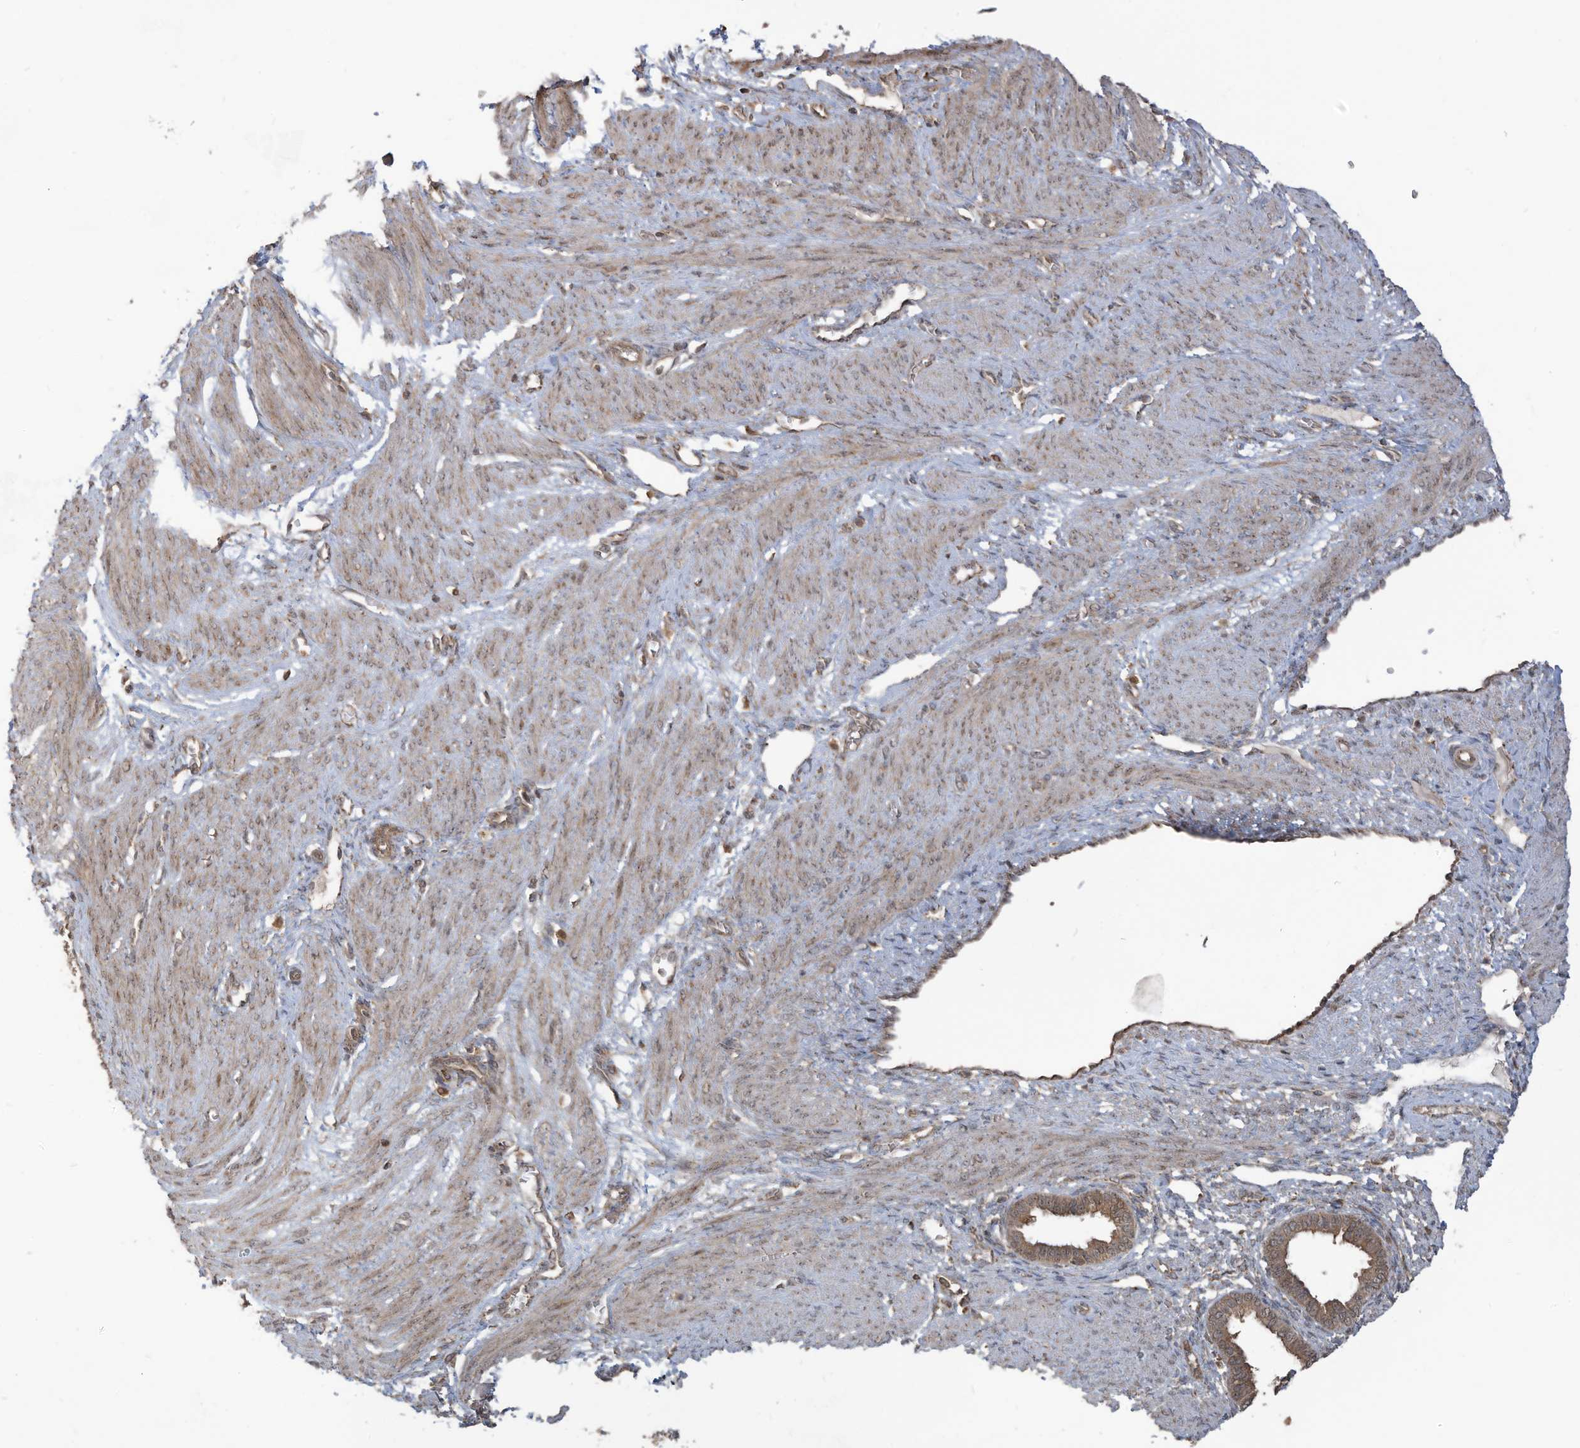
{"staining": {"intensity": "moderate", "quantity": "25%-75%", "location": "cytoplasmic/membranous"}, "tissue": "endometrium", "cell_type": "Cells in endometrial stroma", "image_type": "normal", "snomed": [{"axis": "morphology", "description": "Normal tissue, NOS"}, {"axis": "topography", "description": "Endometrium"}], "caption": "IHC staining of normal endometrium, which exhibits medium levels of moderate cytoplasmic/membranous expression in approximately 25%-75% of cells in endometrial stroma indicating moderate cytoplasmic/membranous protein positivity. The staining was performed using DAB (brown) for protein detection and nuclei were counterstained in hematoxylin (blue).", "gene": "CARF", "patient": {"sex": "female", "age": 33}}